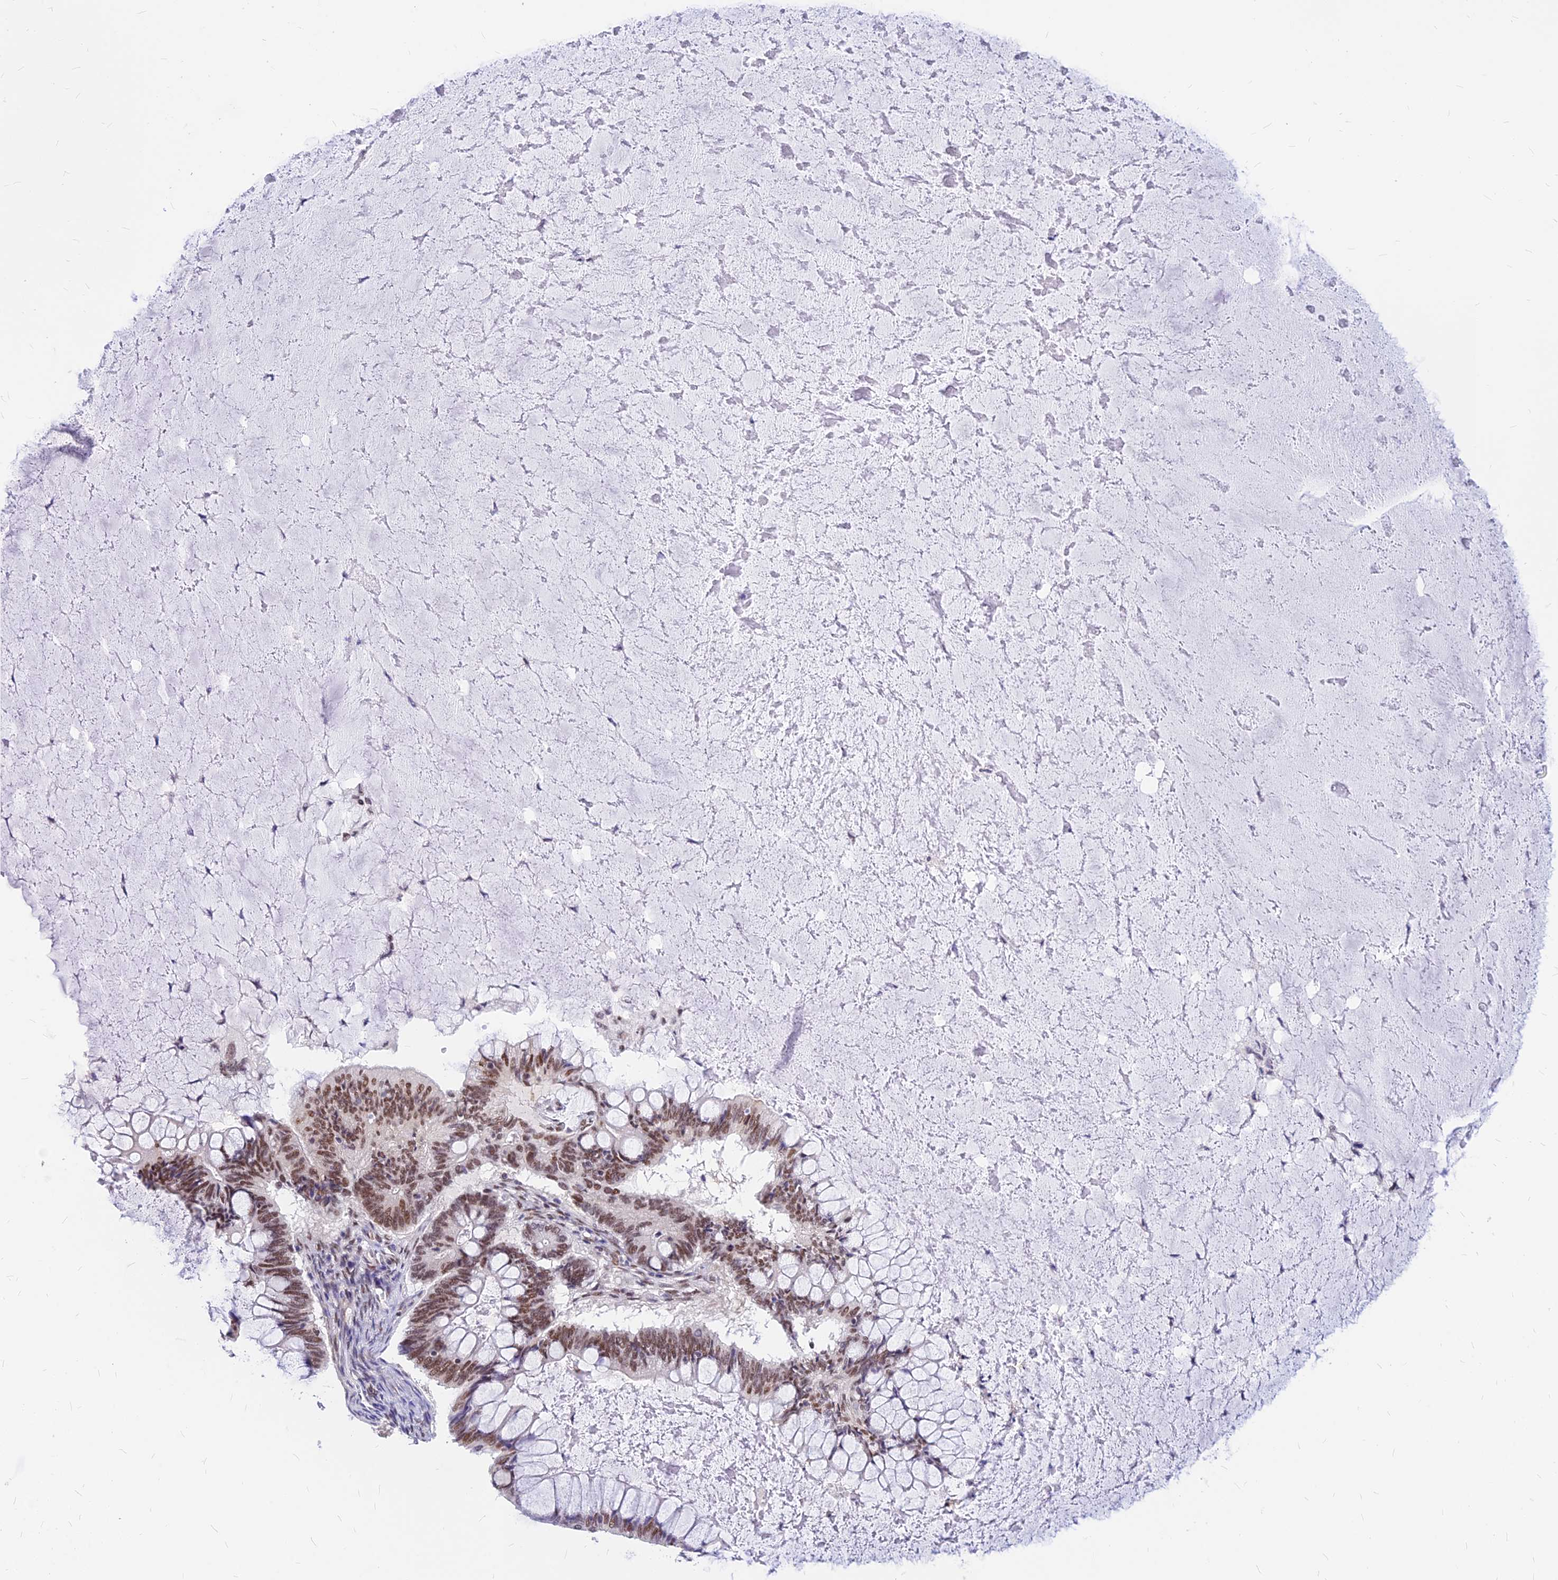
{"staining": {"intensity": "moderate", "quantity": ">75%", "location": "nuclear"}, "tissue": "ovarian cancer", "cell_type": "Tumor cells", "image_type": "cancer", "snomed": [{"axis": "morphology", "description": "Cystadenocarcinoma, mucinous, NOS"}, {"axis": "topography", "description": "Ovary"}], "caption": "Immunohistochemical staining of ovarian cancer (mucinous cystadenocarcinoma) demonstrates moderate nuclear protein positivity in about >75% of tumor cells.", "gene": "KCTD13", "patient": {"sex": "female", "age": 61}}